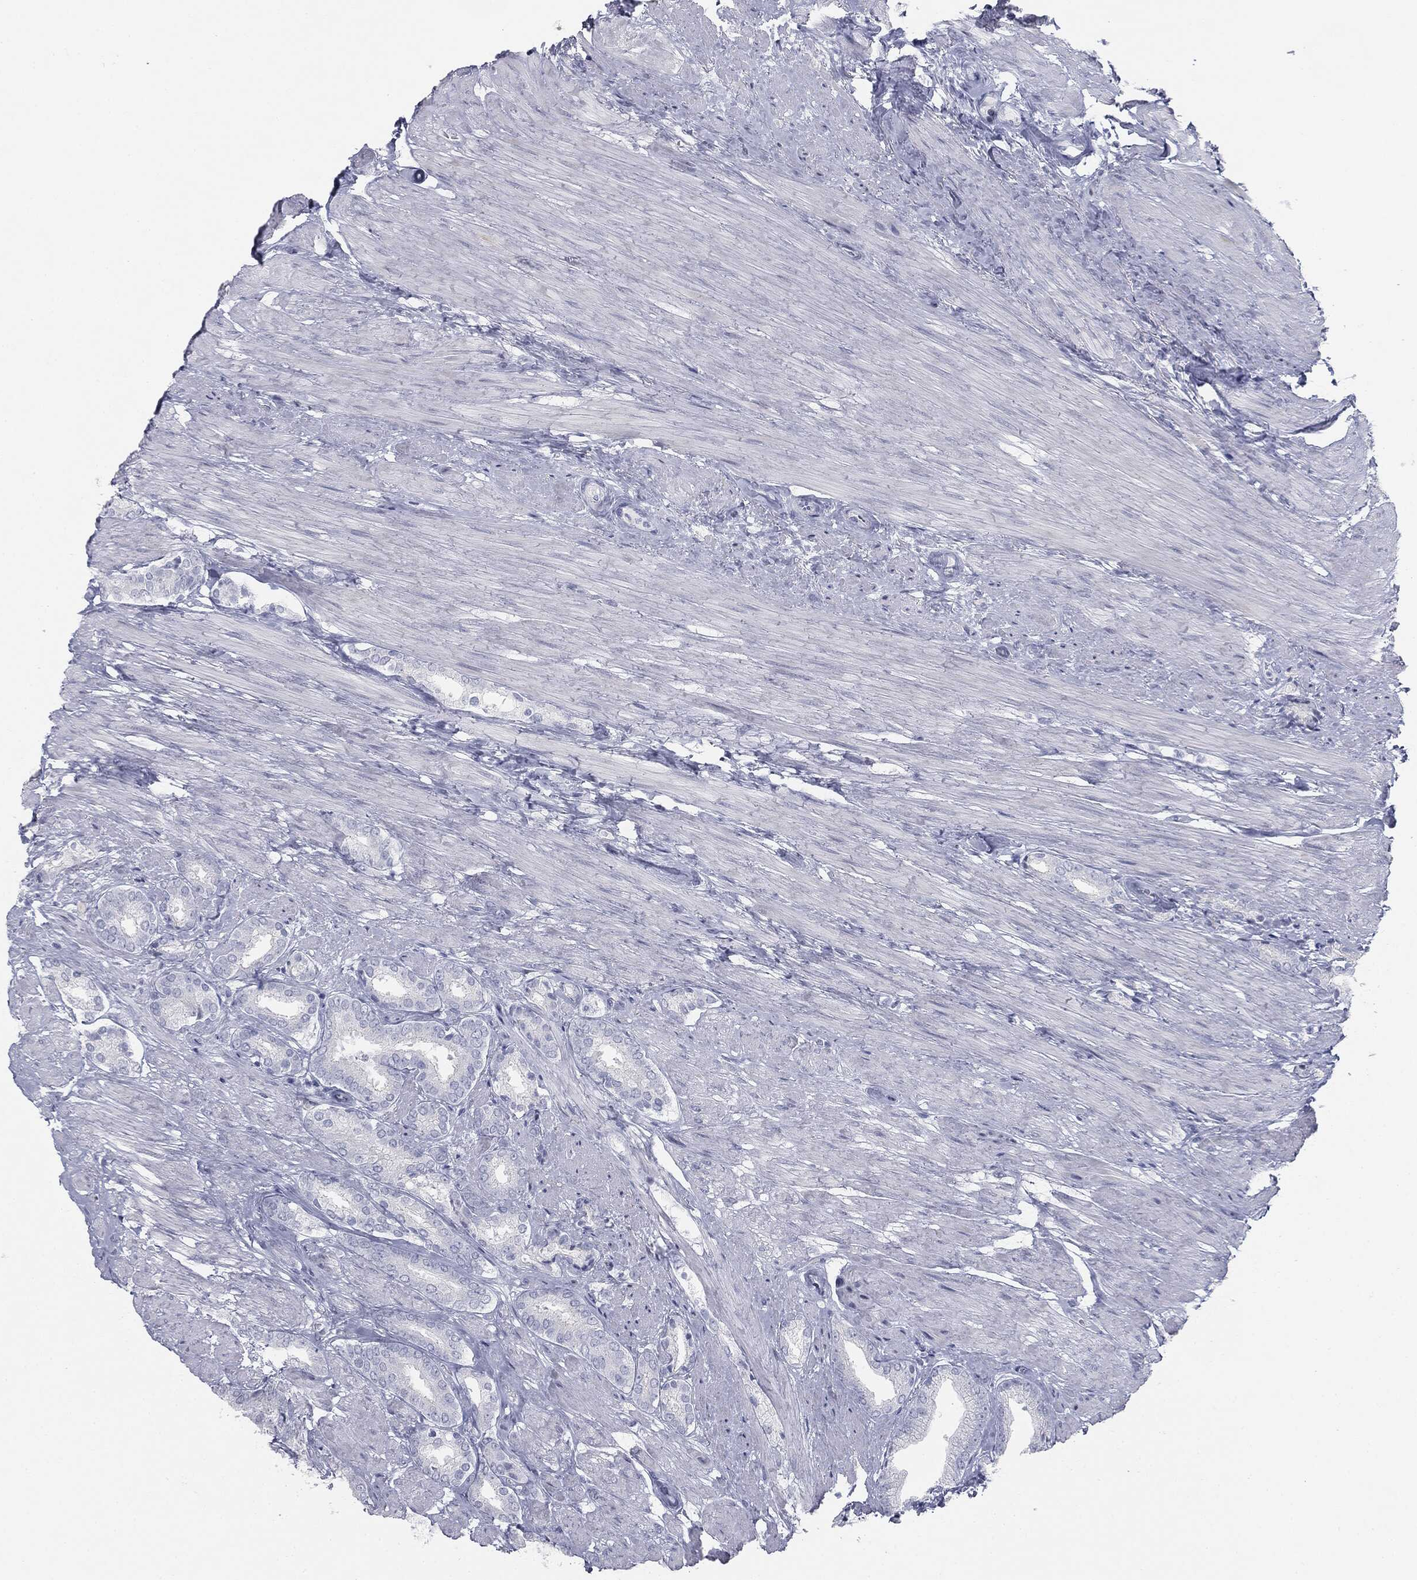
{"staining": {"intensity": "negative", "quantity": "none", "location": "none"}, "tissue": "prostate cancer", "cell_type": "Tumor cells", "image_type": "cancer", "snomed": [{"axis": "morphology", "description": "Adenocarcinoma, High grade"}, {"axis": "topography", "description": "Prostate"}], "caption": "There is no significant expression in tumor cells of prostate adenocarcinoma (high-grade).", "gene": "TPO", "patient": {"sex": "male", "age": 56}}